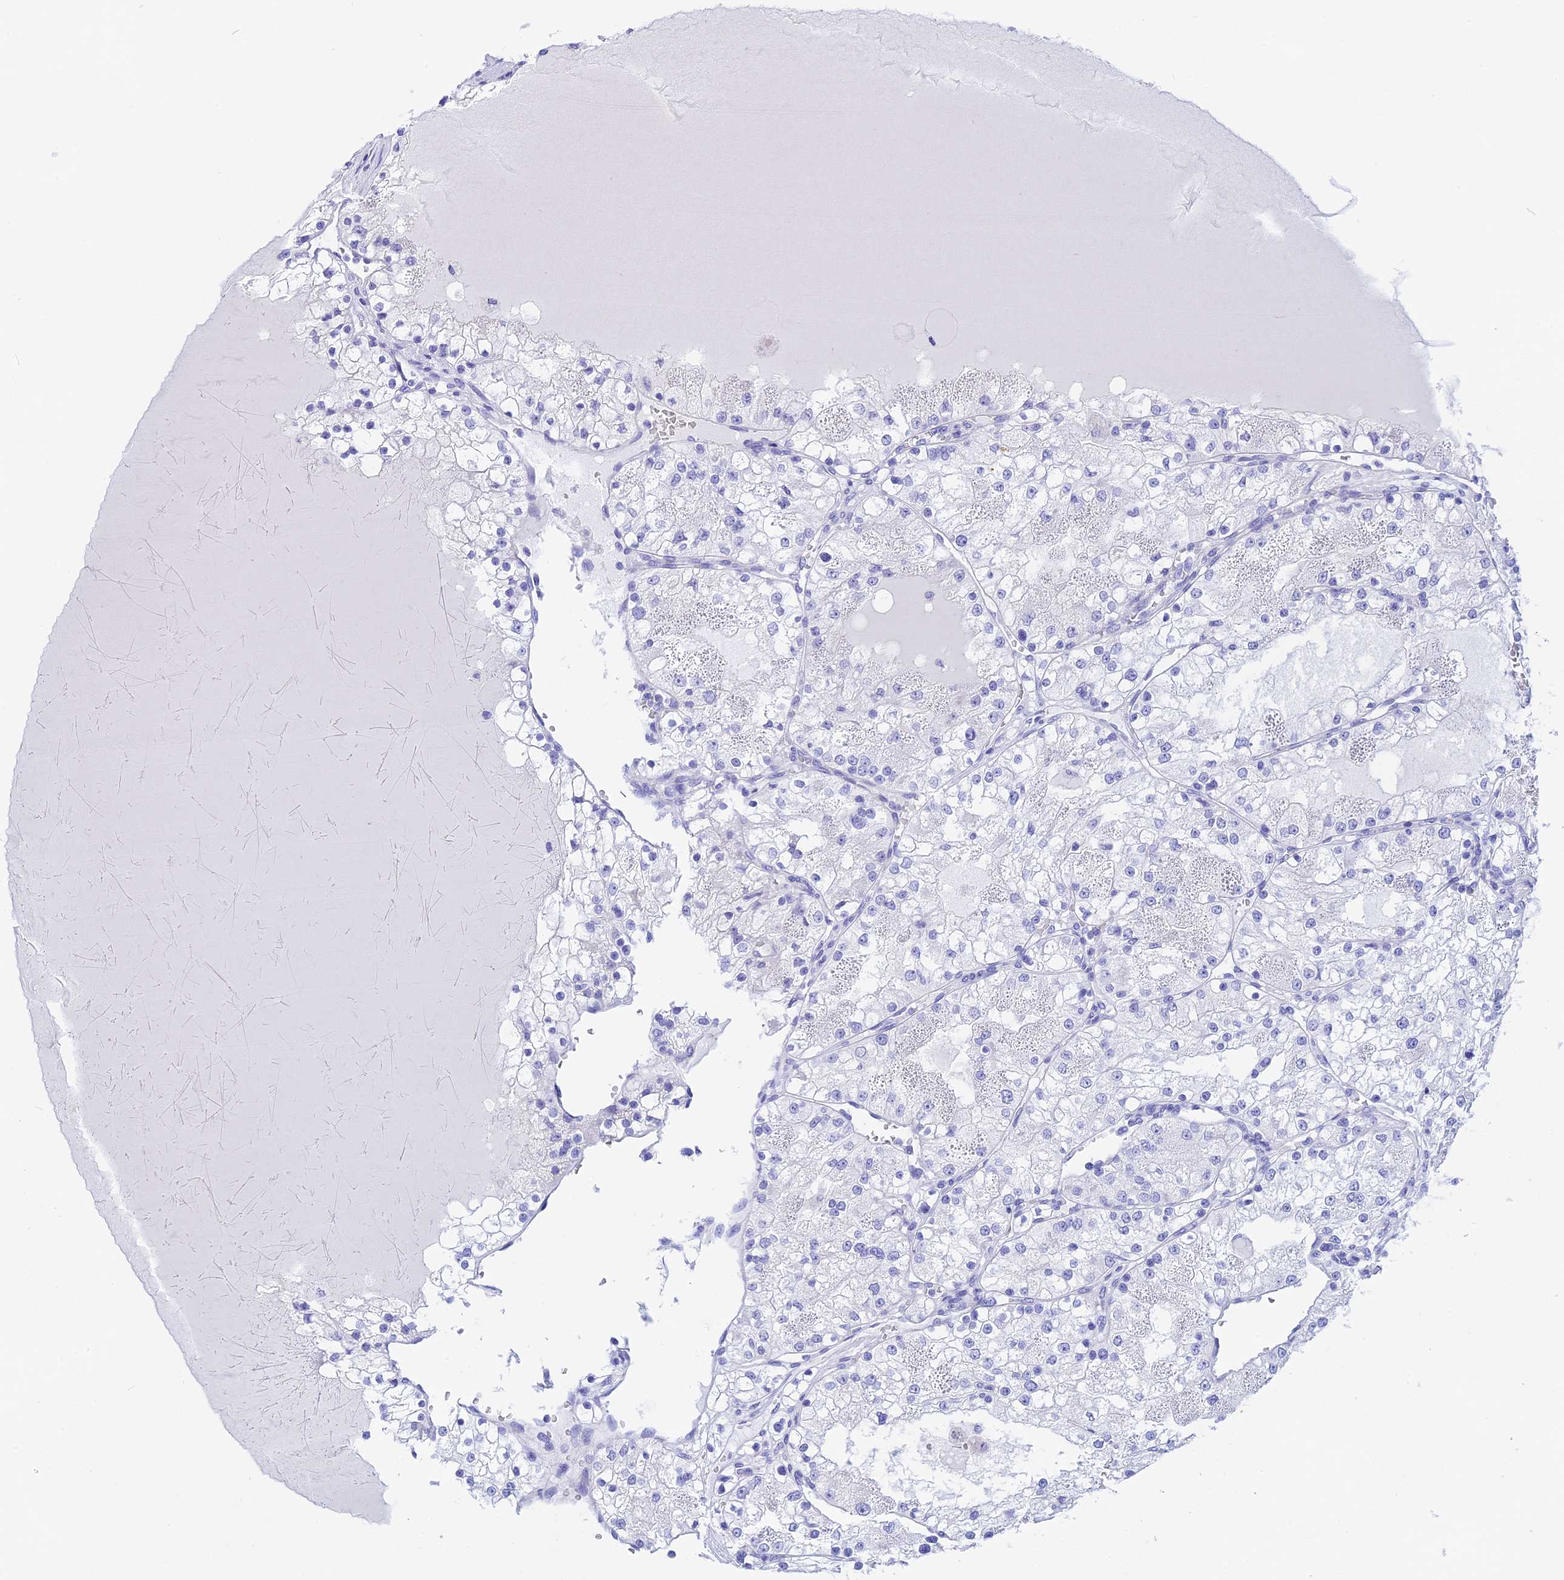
{"staining": {"intensity": "negative", "quantity": "none", "location": "none"}, "tissue": "renal cancer", "cell_type": "Tumor cells", "image_type": "cancer", "snomed": [{"axis": "morphology", "description": "Normal tissue, NOS"}, {"axis": "morphology", "description": "Adenocarcinoma, NOS"}, {"axis": "topography", "description": "Kidney"}], "caption": "Tumor cells are negative for protein expression in human renal cancer (adenocarcinoma).", "gene": "ISCA1", "patient": {"sex": "male", "age": 68}}